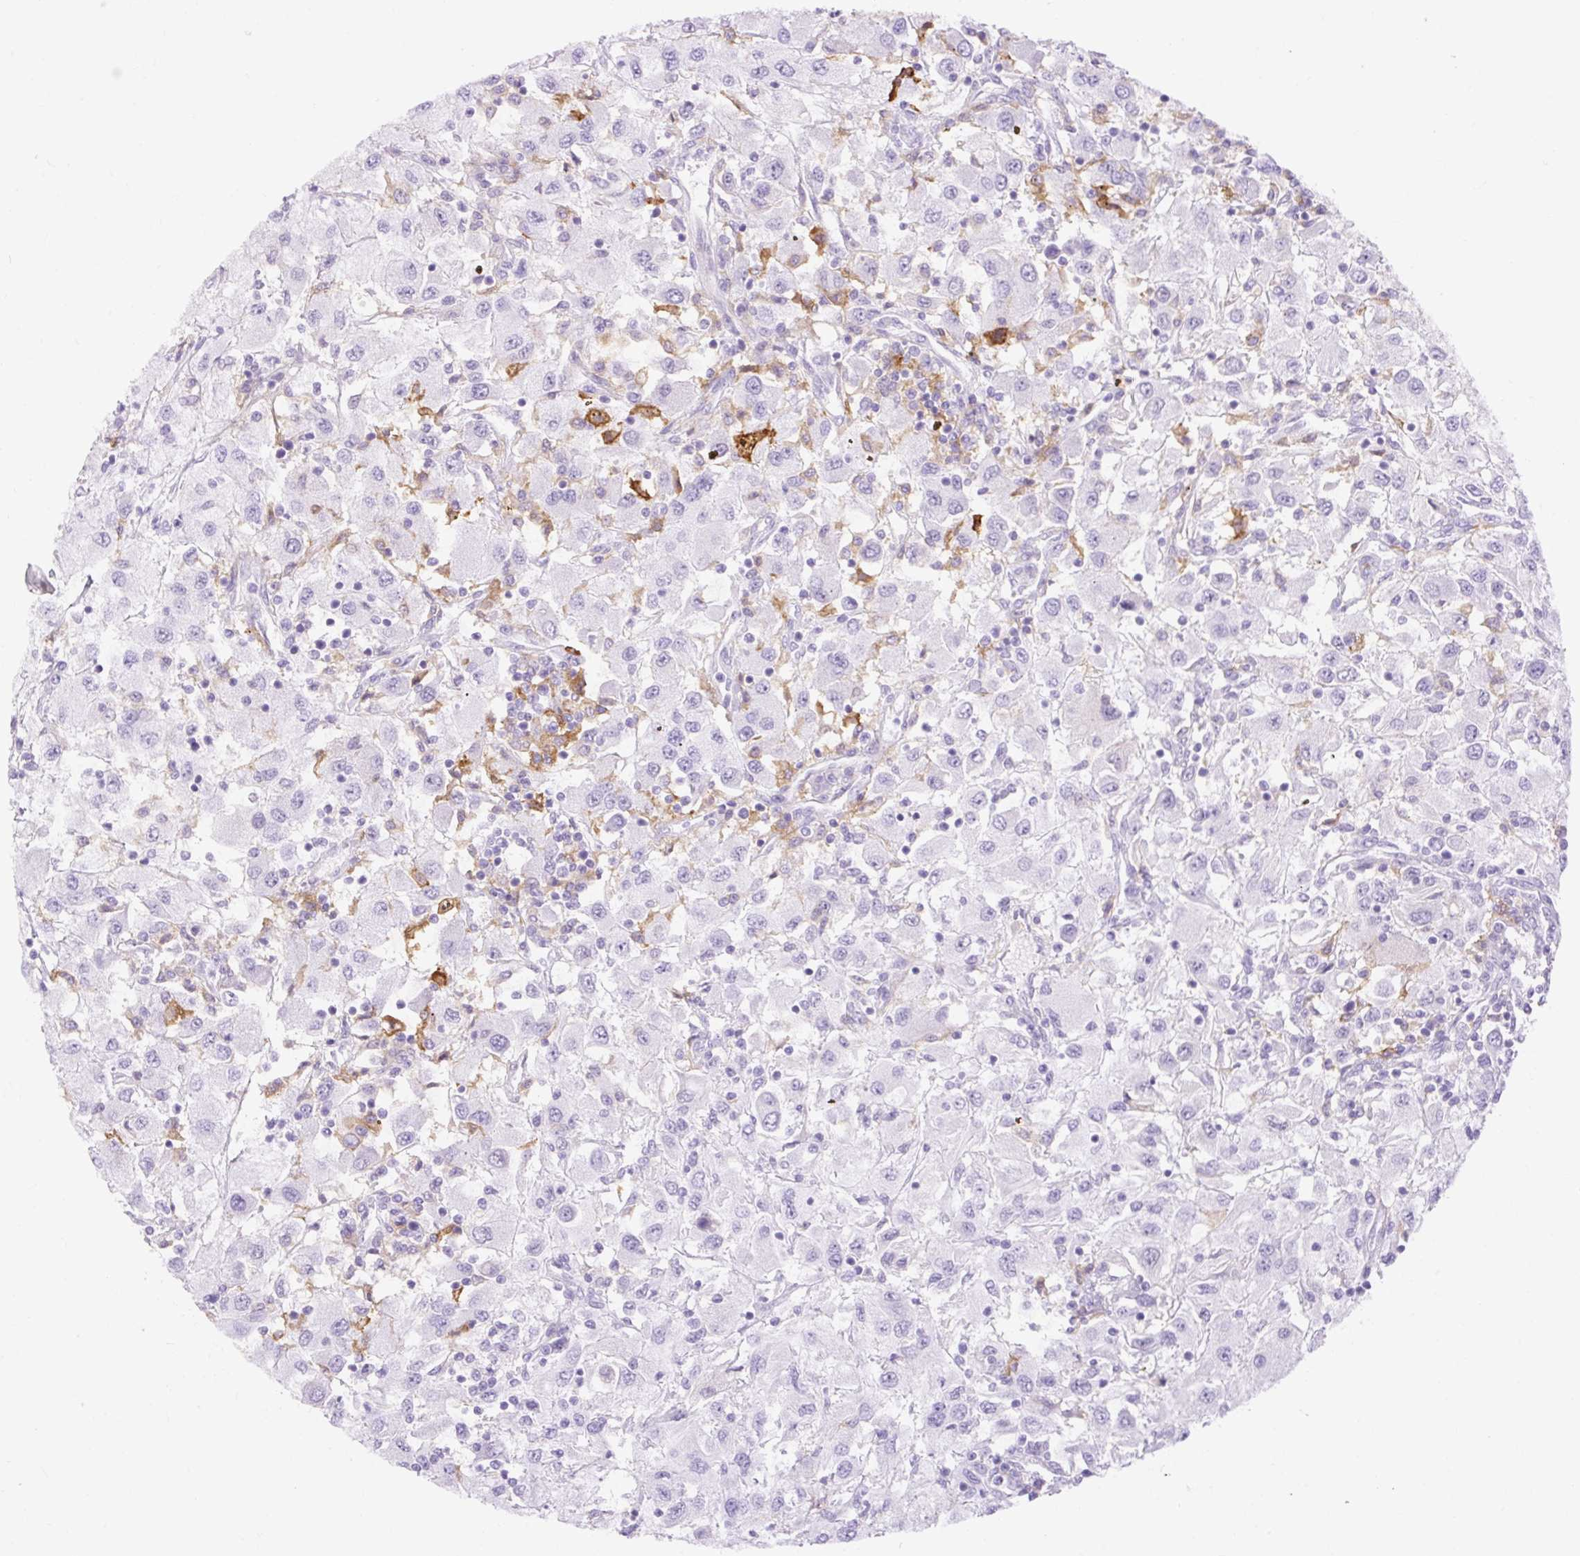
{"staining": {"intensity": "negative", "quantity": "none", "location": "none"}, "tissue": "renal cancer", "cell_type": "Tumor cells", "image_type": "cancer", "snomed": [{"axis": "morphology", "description": "Adenocarcinoma, NOS"}, {"axis": "topography", "description": "Kidney"}], "caption": "Immunohistochemistry (IHC) image of adenocarcinoma (renal) stained for a protein (brown), which exhibits no expression in tumor cells. (DAB immunohistochemistry (IHC), high magnification).", "gene": "SIGLEC1", "patient": {"sex": "female", "age": 67}}